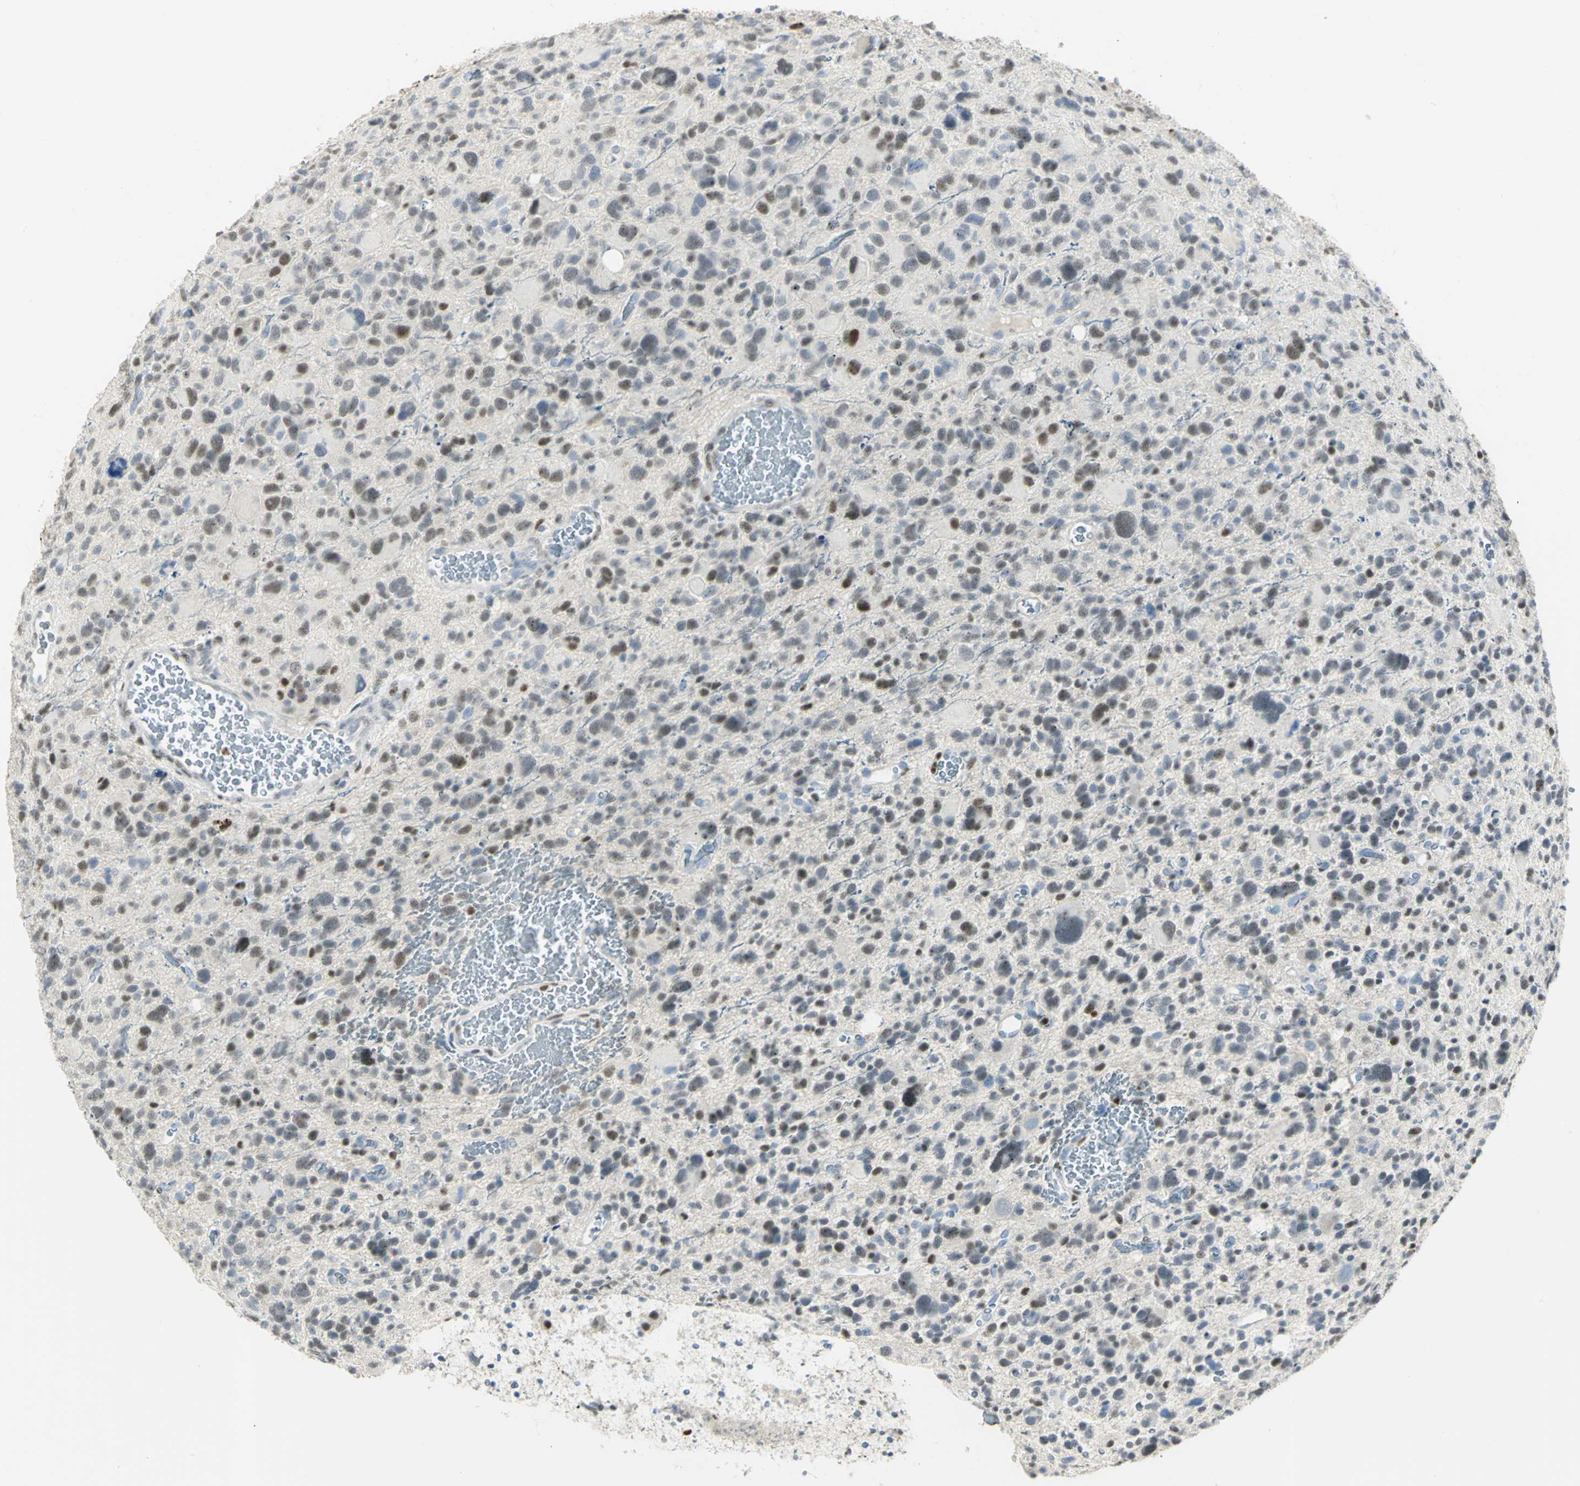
{"staining": {"intensity": "moderate", "quantity": "25%-75%", "location": "nuclear"}, "tissue": "glioma", "cell_type": "Tumor cells", "image_type": "cancer", "snomed": [{"axis": "morphology", "description": "Glioma, malignant, High grade"}, {"axis": "topography", "description": "Brain"}], "caption": "The histopathology image reveals a brown stain indicating the presence of a protein in the nuclear of tumor cells in malignant glioma (high-grade).", "gene": "BCL6", "patient": {"sex": "male", "age": 48}}